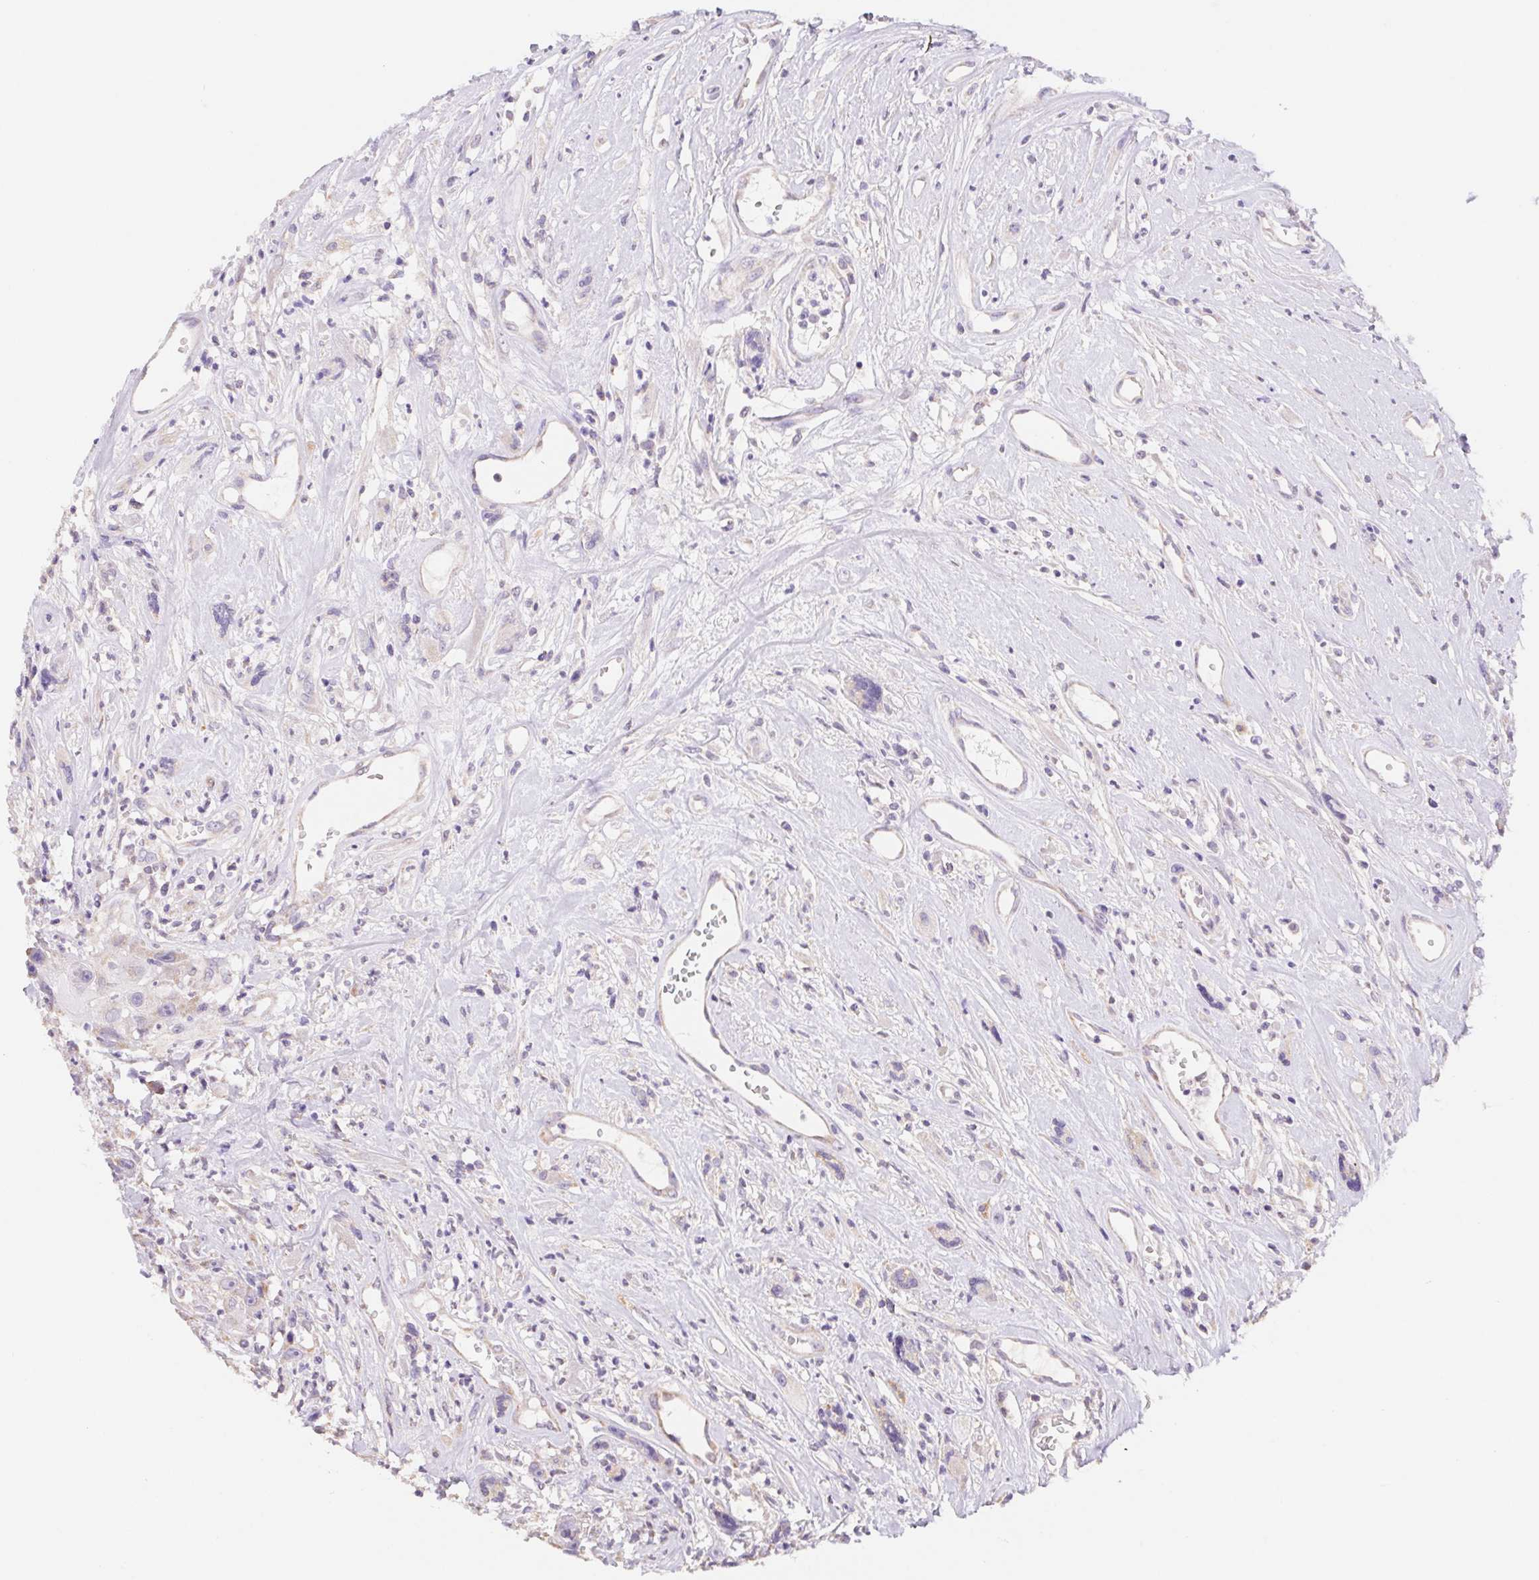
{"staining": {"intensity": "negative", "quantity": "none", "location": "none"}, "tissue": "head and neck cancer", "cell_type": "Tumor cells", "image_type": "cancer", "snomed": [{"axis": "morphology", "description": "Squamous cell carcinoma, NOS"}, {"axis": "topography", "description": "Head-Neck"}], "caption": "Immunohistochemistry histopathology image of neoplastic tissue: human head and neck cancer (squamous cell carcinoma) stained with DAB demonstrates no significant protein expression in tumor cells. Nuclei are stained in blue.", "gene": "FKBP6", "patient": {"sex": "male", "age": 57}}